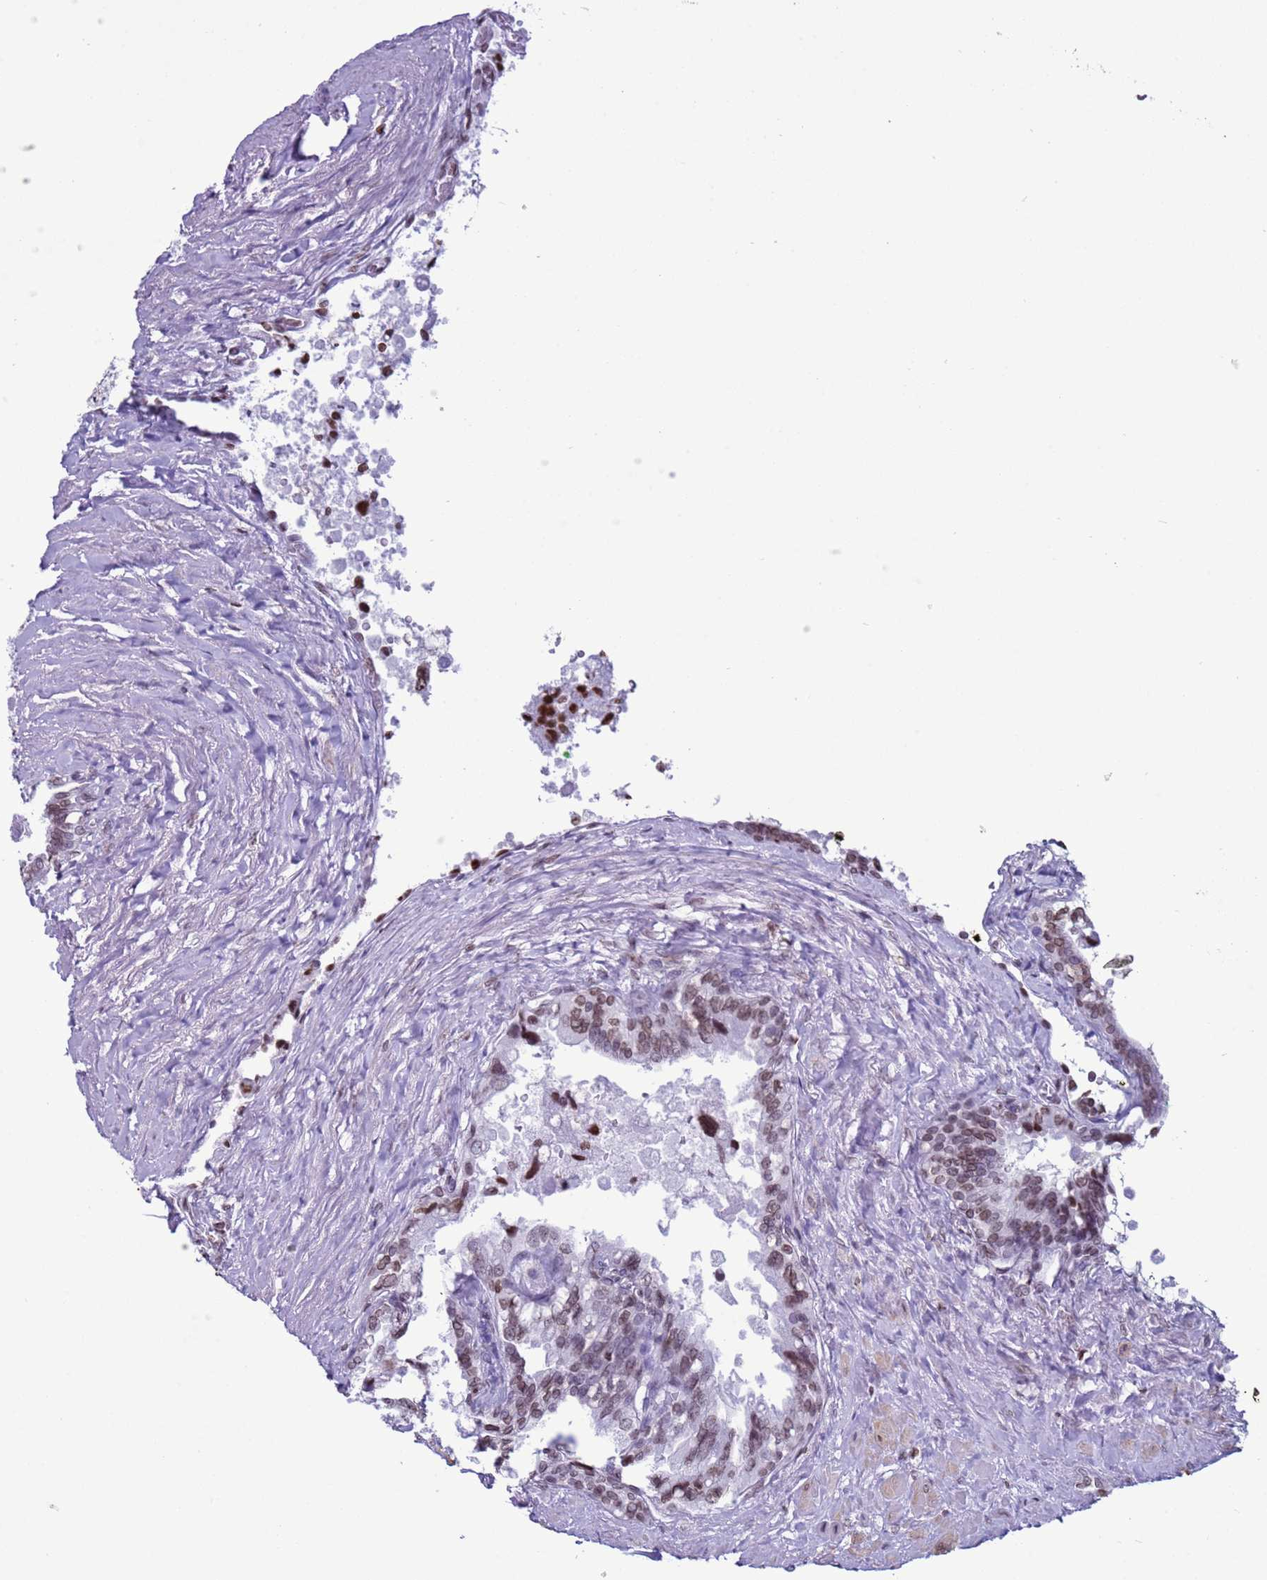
{"staining": {"intensity": "moderate", "quantity": ">75%", "location": "nuclear"}, "tissue": "seminal vesicle", "cell_type": "Glandular cells", "image_type": "normal", "snomed": [{"axis": "morphology", "description": "Normal tissue, NOS"}, {"axis": "topography", "description": "Seminal veicle"}, {"axis": "topography", "description": "Peripheral nerve tissue"}], "caption": "Seminal vesicle stained for a protein (brown) shows moderate nuclear positive staining in about >75% of glandular cells.", "gene": "H4C11", "patient": {"sex": "male", "age": 60}}